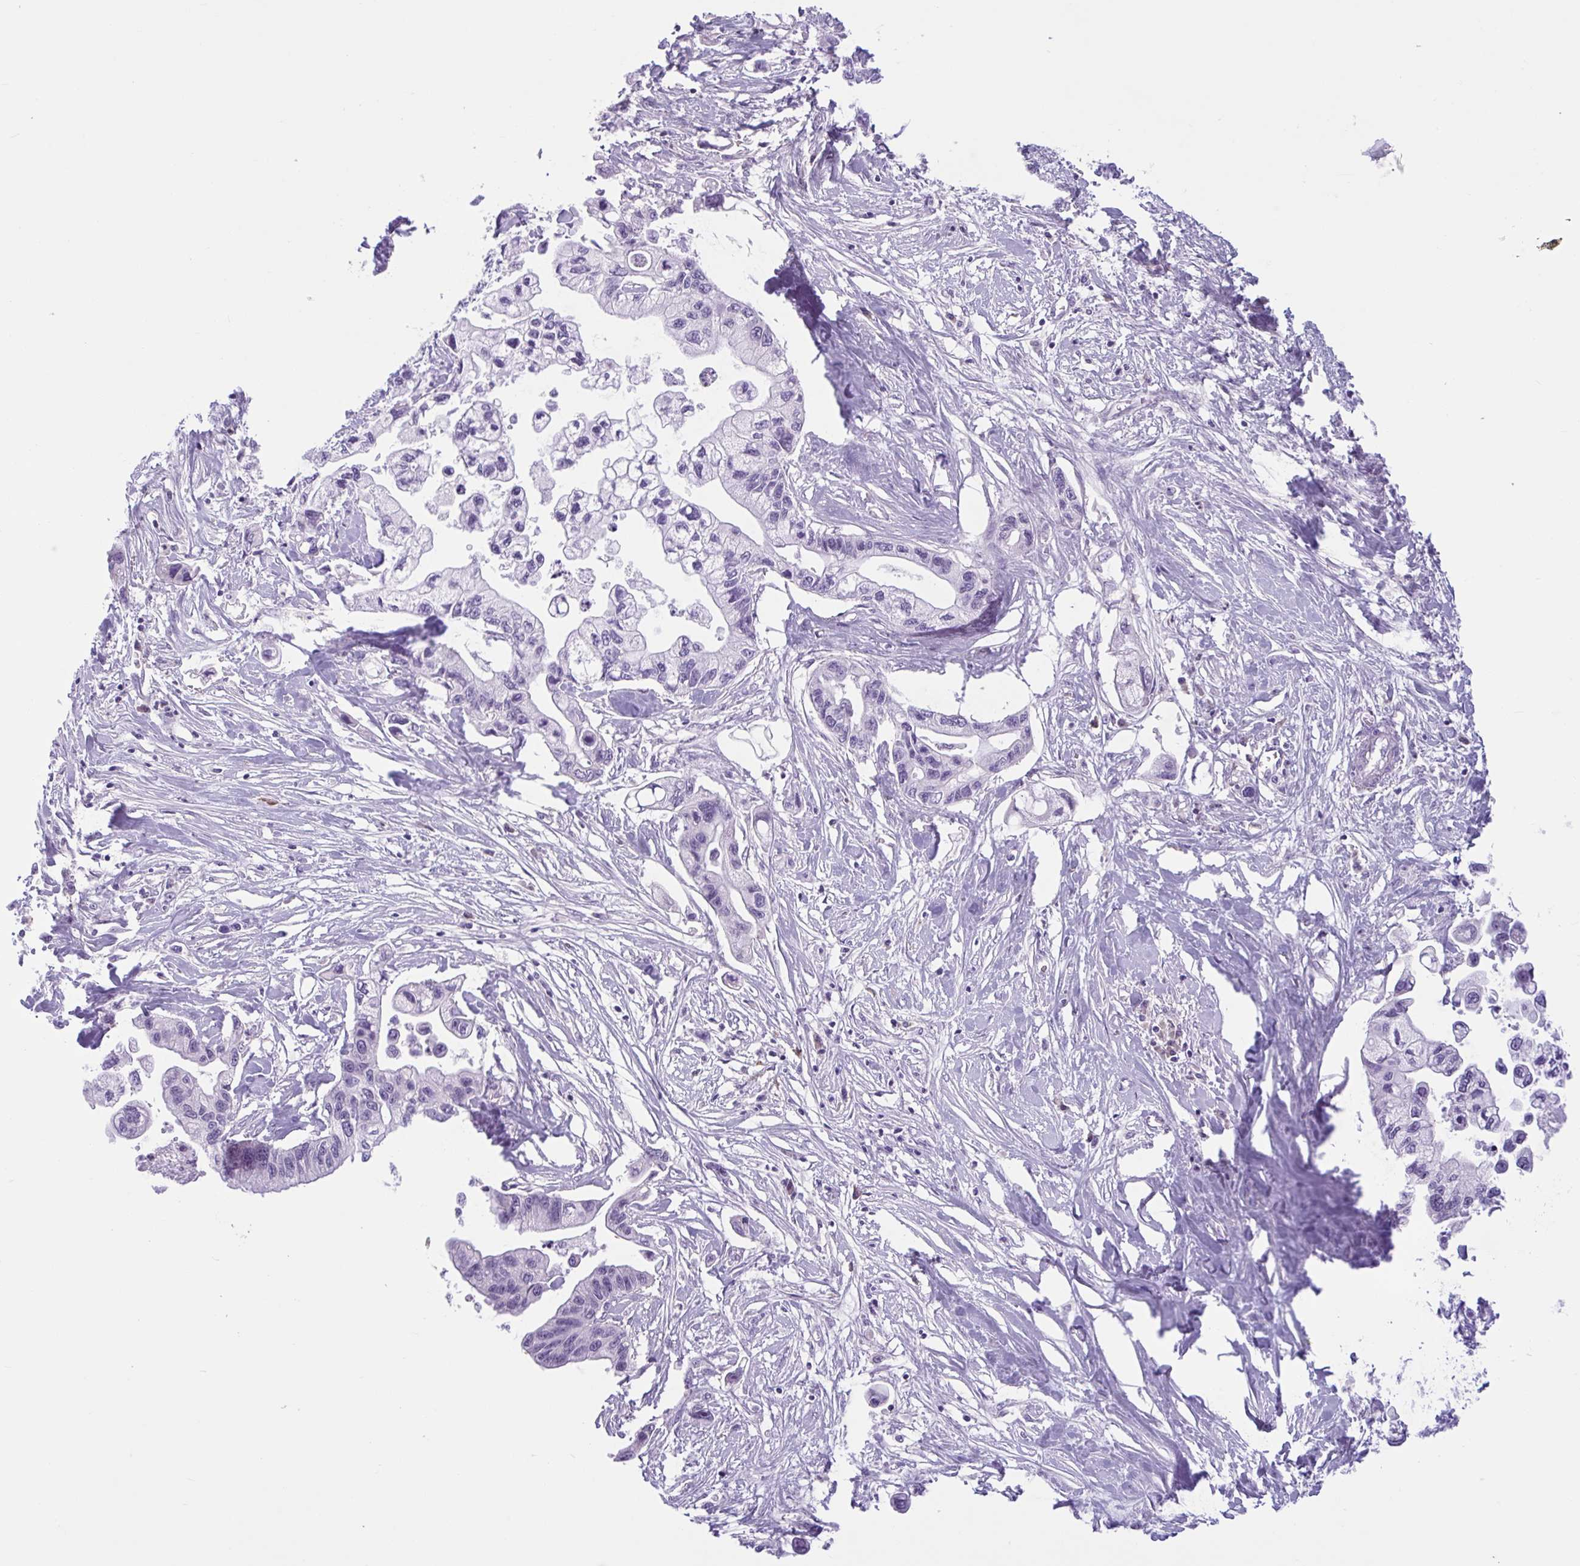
{"staining": {"intensity": "negative", "quantity": "none", "location": "none"}, "tissue": "pancreatic cancer", "cell_type": "Tumor cells", "image_type": "cancer", "snomed": [{"axis": "morphology", "description": "Adenocarcinoma, NOS"}, {"axis": "topography", "description": "Pancreas"}], "caption": "The photomicrograph exhibits no staining of tumor cells in adenocarcinoma (pancreatic). The staining was performed using DAB to visualize the protein expression in brown, while the nuclei were stained in blue with hematoxylin (Magnification: 20x).", "gene": "WNT9B", "patient": {"sex": "male", "age": 61}}